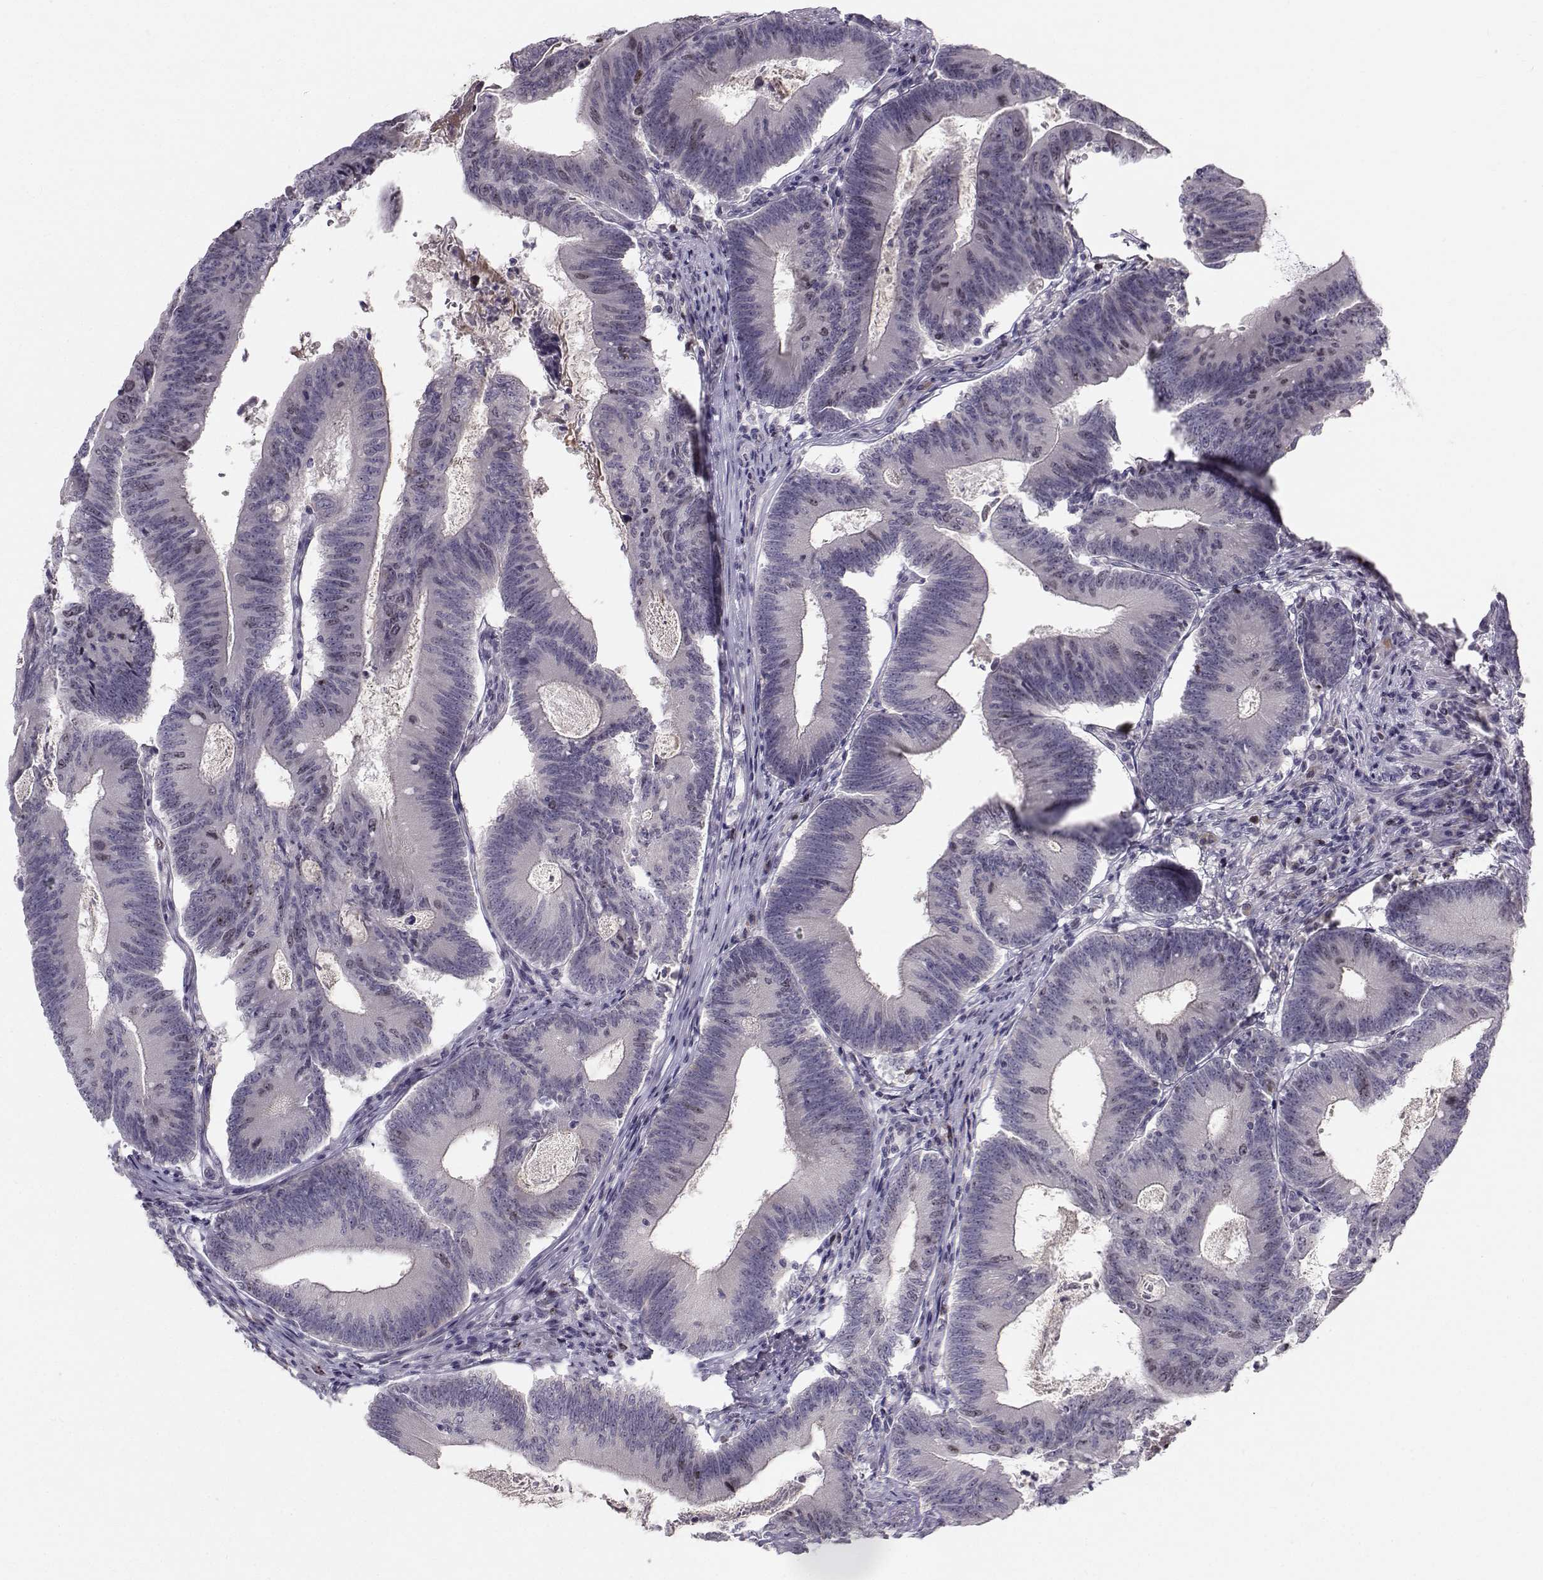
{"staining": {"intensity": "negative", "quantity": "none", "location": "none"}, "tissue": "colorectal cancer", "cell_type": "Tumor cells", "image_type": "cancer", "snomed": [{"axis": "morphology", "description": "Adenocarcinoma, NOS"}, {"axis": "topography", "description": "Colon"}], "caption": "Image shows no protein expression in tumor cells of colorectal cancer (adenocarcinoma) tissue.", "gene": "LRP8", "patient": {"sex": "female", "age": 70}}